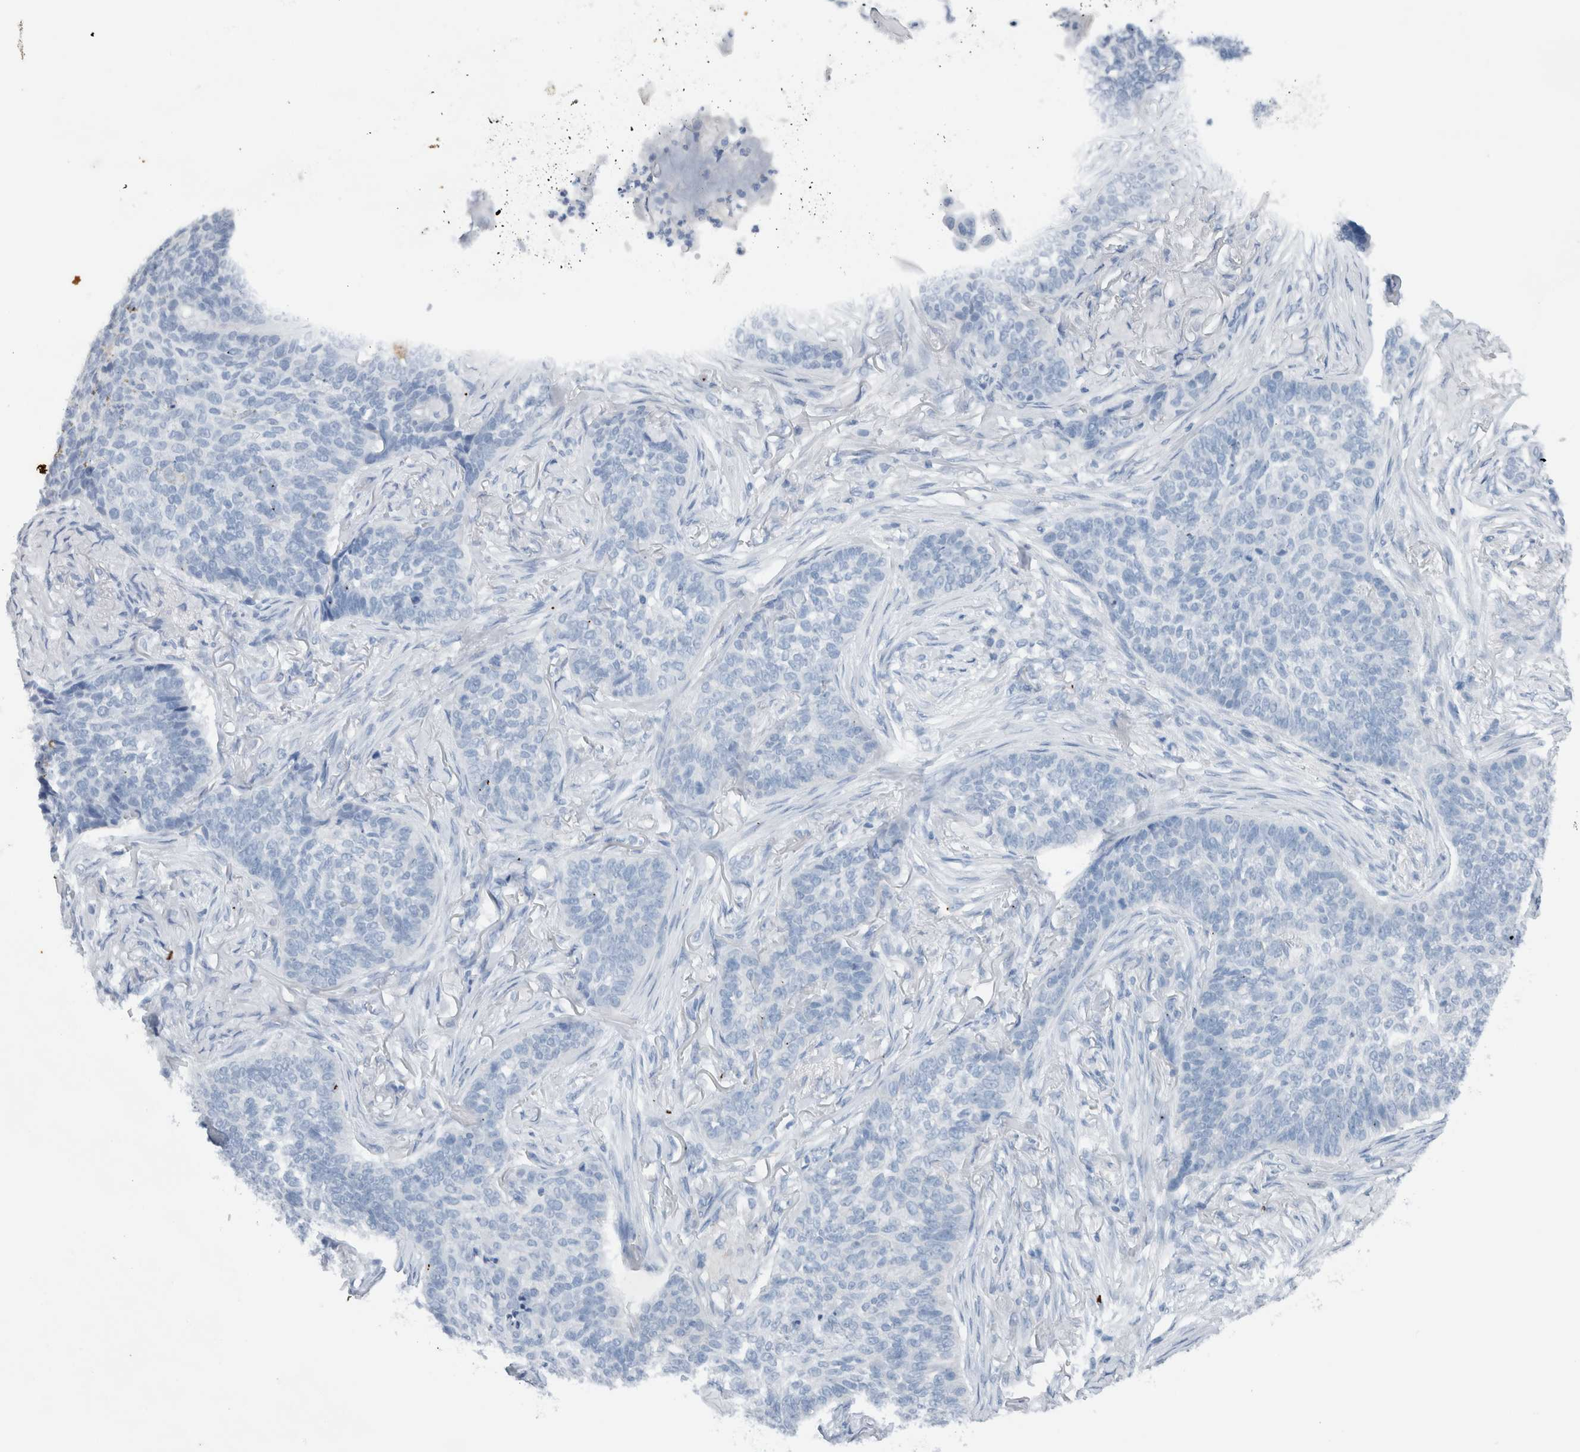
{"staining": {"intensity": "negative", "quantity": "none", "location": "none"}, "tissue": "skin cancer", "cell_type": "Tumor cells", "image_type": "cancer", "snomed": [{"axis": "morphology", "description": "Basal cell carcinoma"}, {"axis": "topography", "description": "Skin"}], "caption": "This is an IHC image of human skin basal cell carcinoma. There is no positivity in tumor cells.", "gene": "DUOX1", "patient": {"sex": "male", "age": 85}}